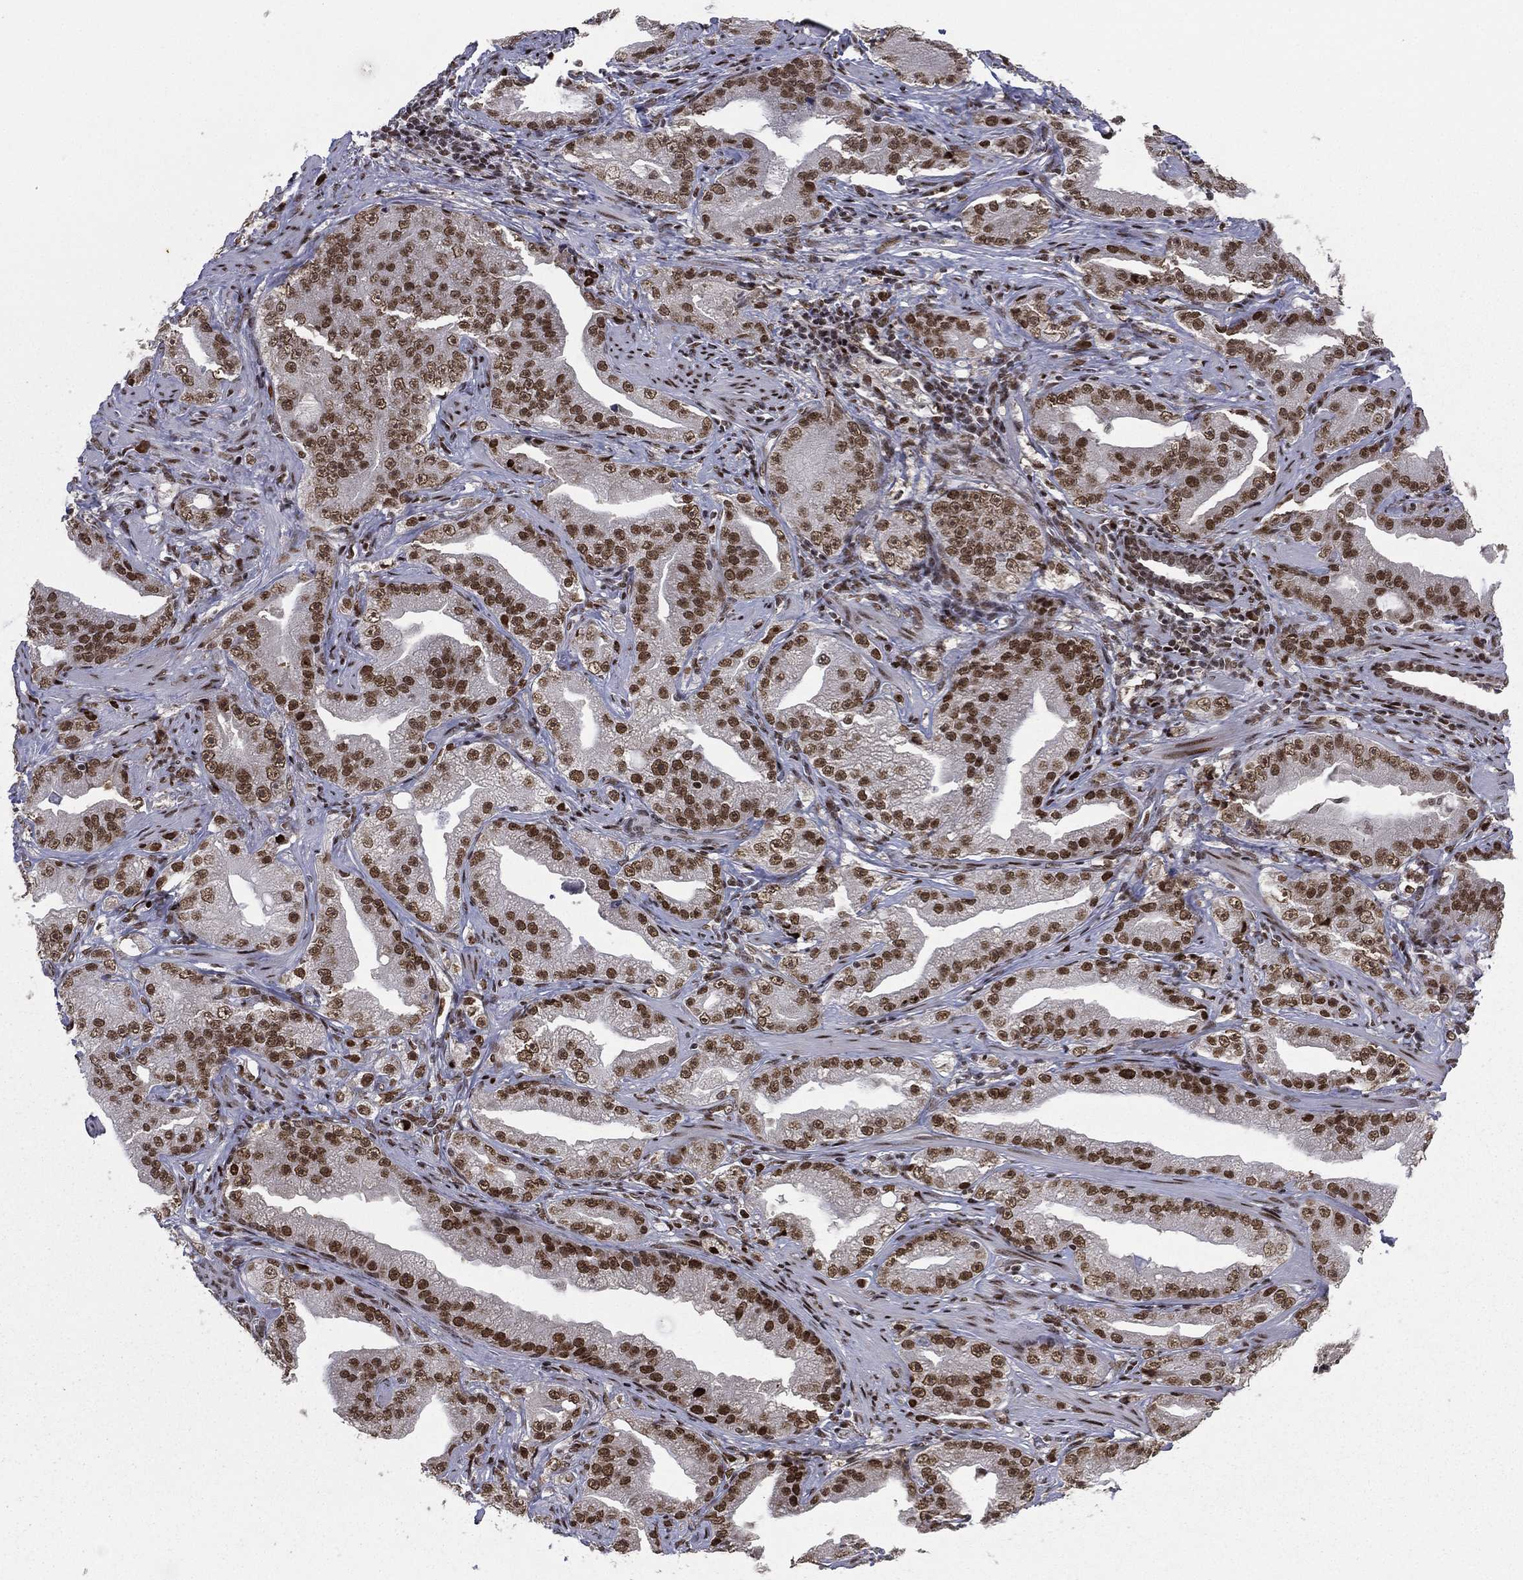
{"staining": {"intensity": "strong", "quantity": ">75%", "location": "nuclear"}, "tissue": "prostate cancer", "cell_type": "Tumor cells", "image_type": "cancer", "snomed": [{"axis": "morphology", "description": "Adenocarcinoma, Low grade"}, {"axis": "topography", "description": "Prostate"}], "caption": "This micrograph exhibits immunohistochemistry staining of human prostate cancer, with high strong nuclear positivity in about >75% of tumor cells.", "gene": "RTF1", "patient": {"sex": "male", "age": 62}}